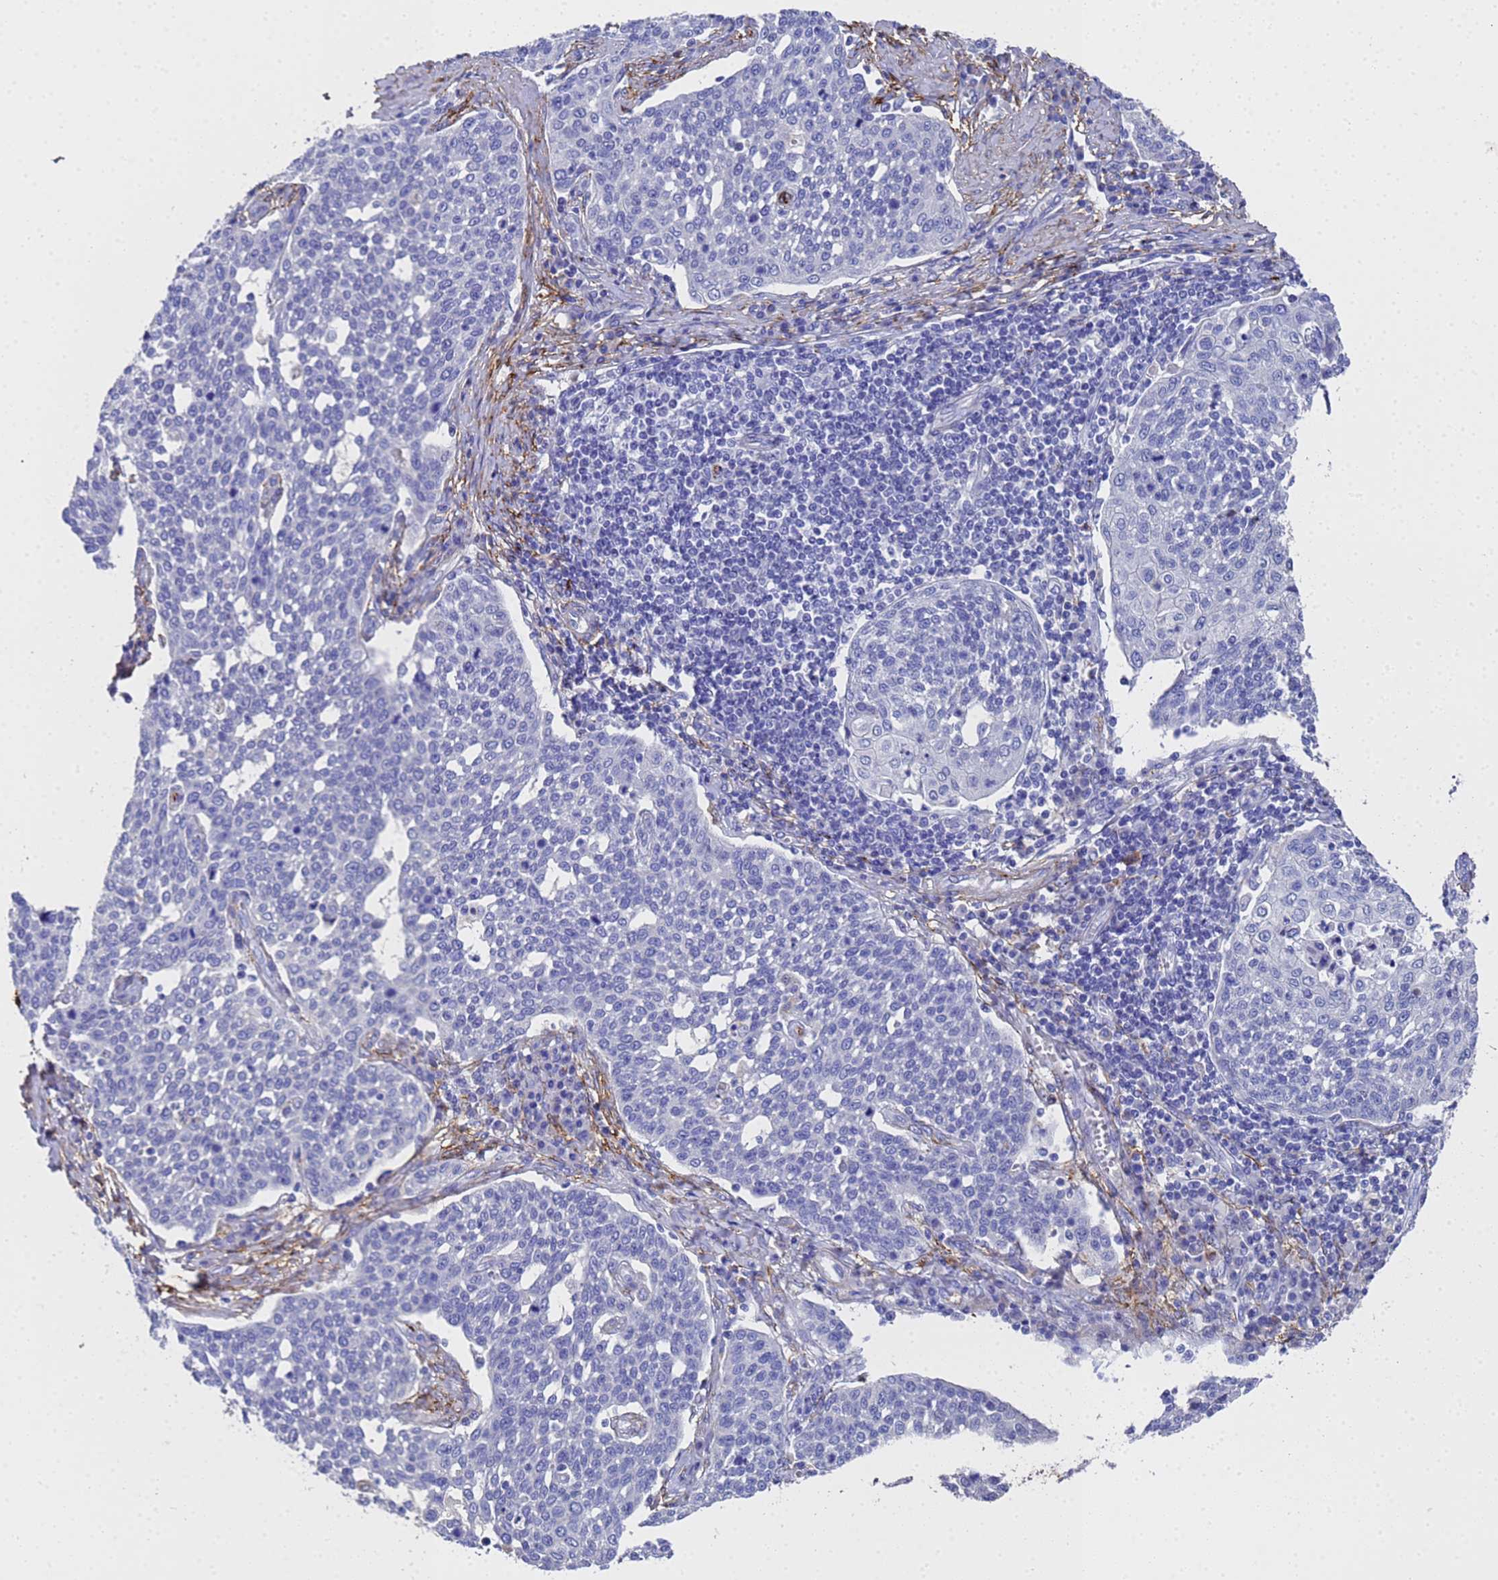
{"staining": {"intensity": "negative", "quantity": "none", "location": "none"}, "tissue": "cervical cancer", "cell_type": "Tumor cells", "image_type": "cancer", "snomed": [{"axis": "morphology", "description": "Squamous cell carcinoma, NOS"}, {"axis": "topography", "description": "Cervix"}], "caption": "DAB (3,3'-diaminobenzidine) immunohistochemical staining of human cervical cancer (squamous cell carcinoma) shows no significant positivity in tumor cells.", "gene": "ADIPOQ", "patient": {"sex": "female", "age": 34}}